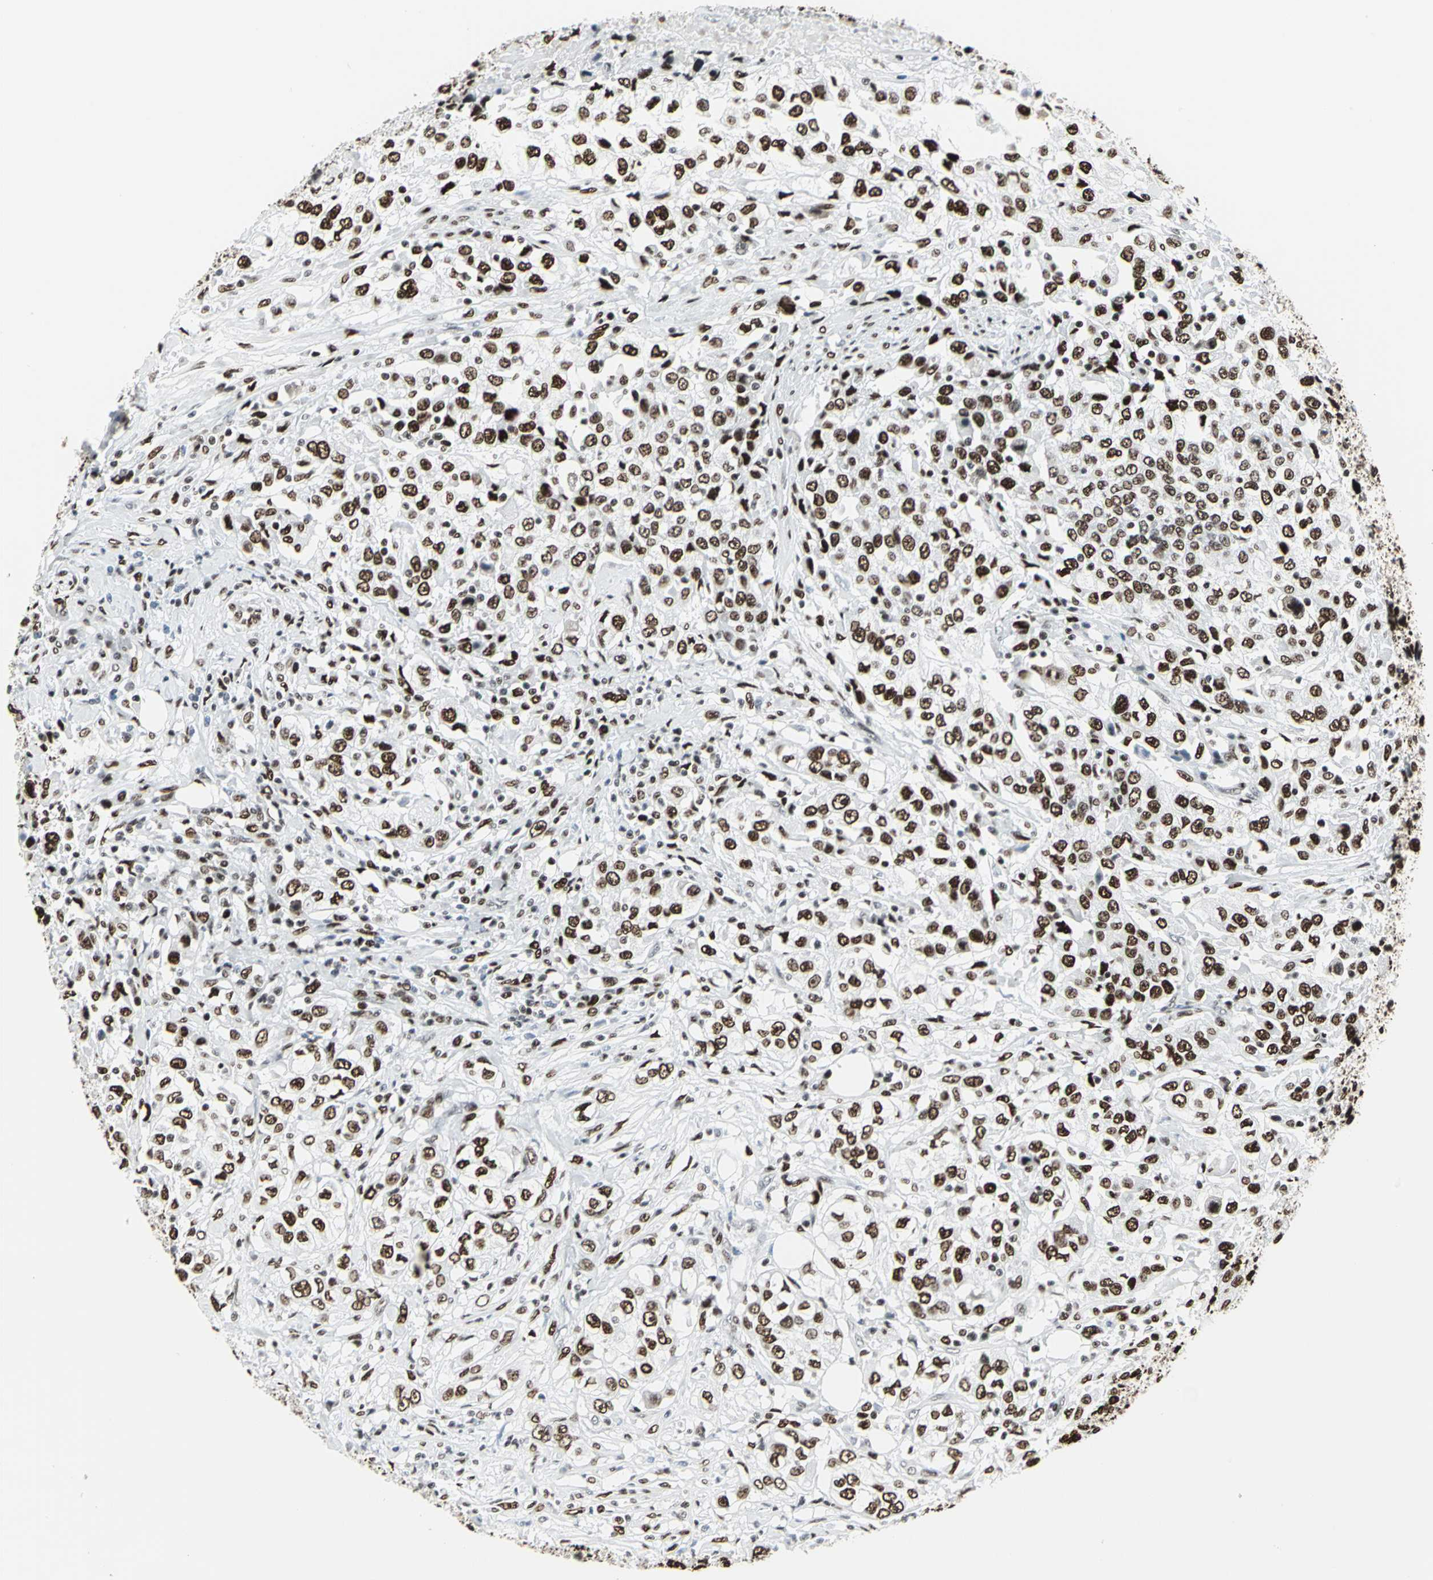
{"staining": {"intensity": "strong", "quantity": ">75%", "location": "nuclear"}, "tissue": "urothelial cancer", "cell_type": "Tumor cells", "image_type": "cancer", "snomed": [{"axis": "morphology", "description": "Urothelial carcinoma, High grade"}, {"axis": "topography", "description": "Urinary bladder"}], "caption": "A brown stain shows strong nuclear positivity of a protein in urothelial cancer tumor cells. (Brightfield microscopy of DAB IHC at high magnification).", "gene": "HDAC2", "patient": {"sex": "female", "age": 80}}